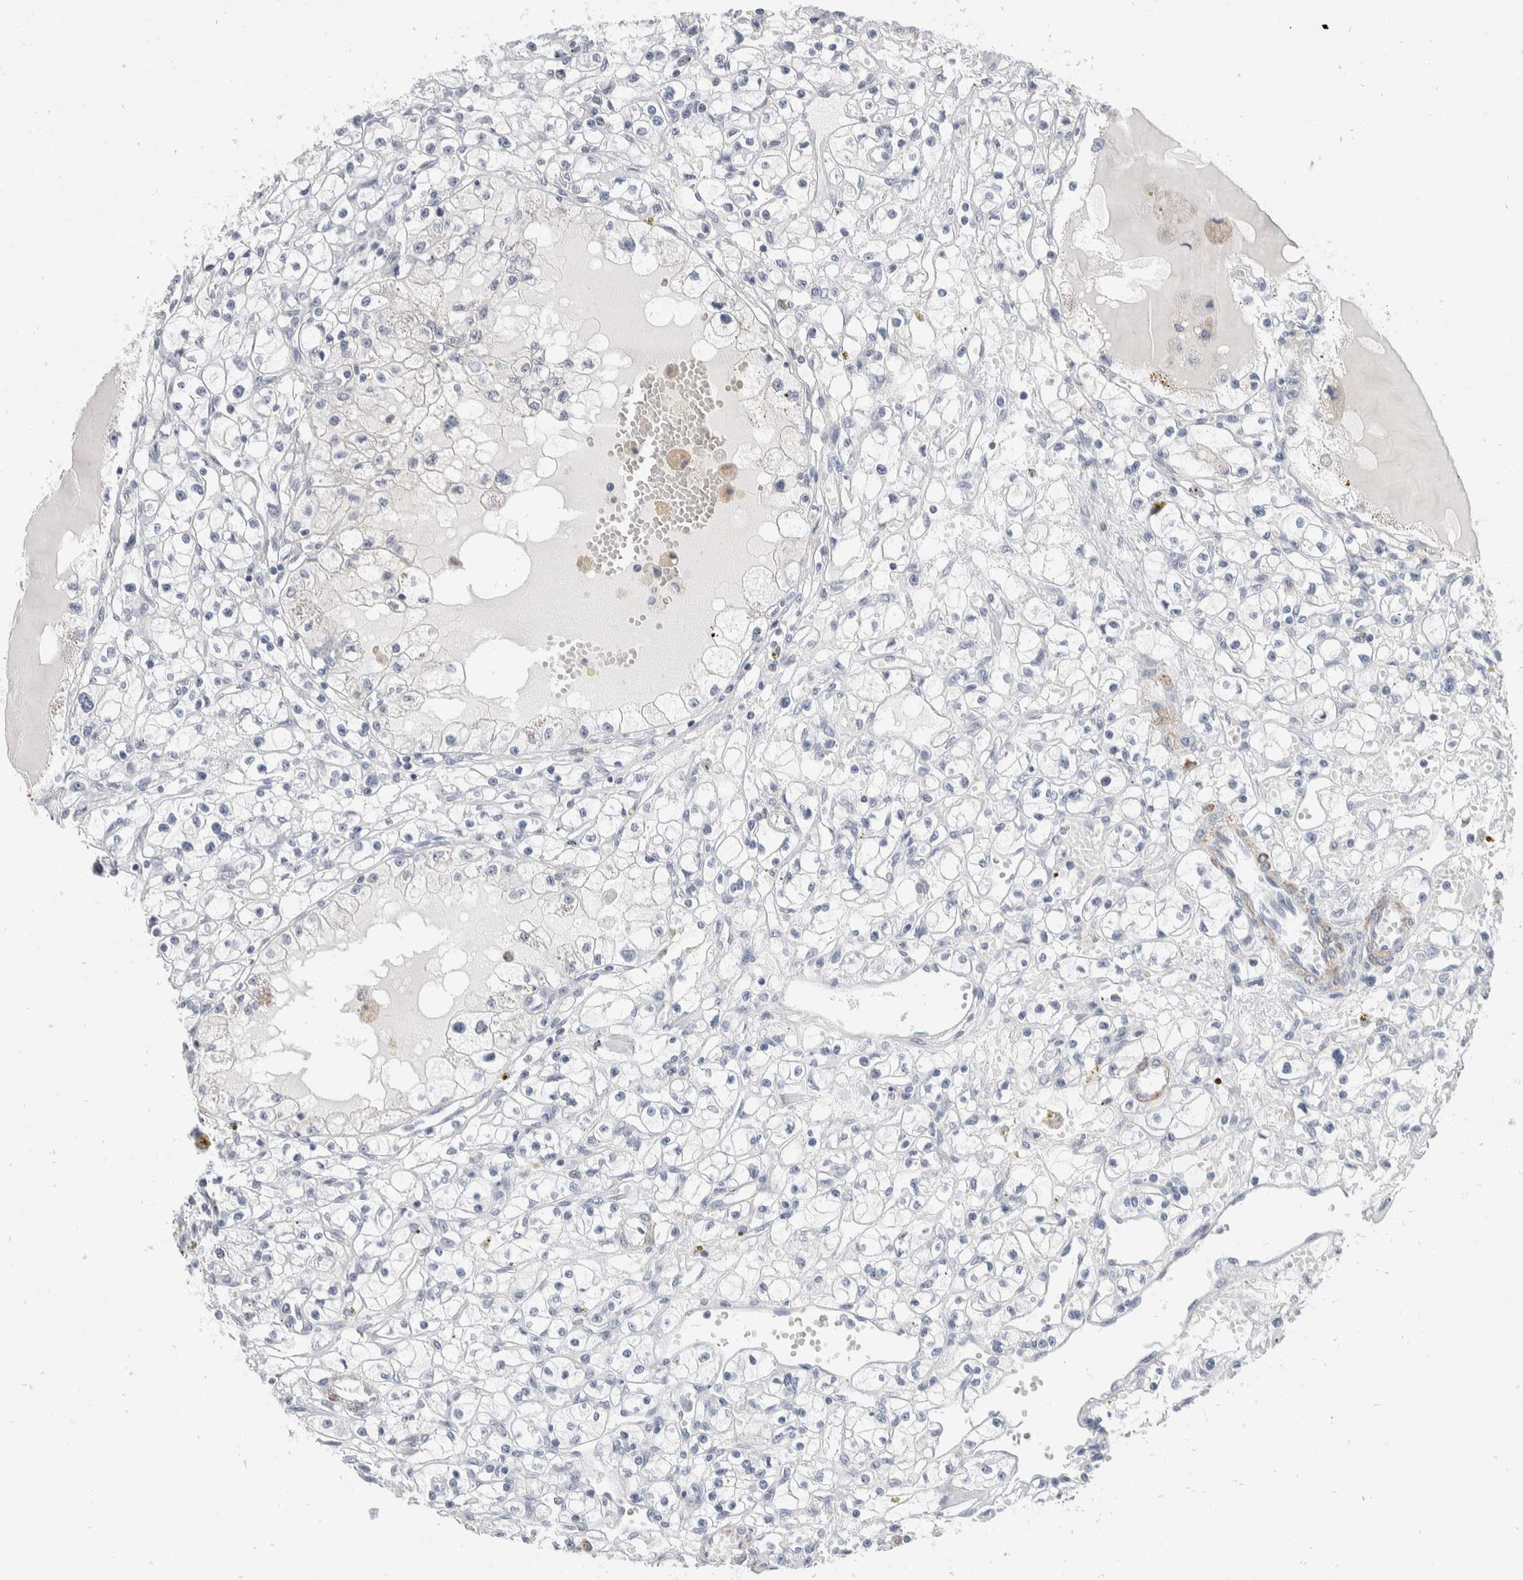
{"staining": {"intensity": "negative", "quantity": "none", "location": "none"}, "tissue": "renal cancer", "cell_type": "Tumor cells", "image_type": "cancer", "snomed": [{"axis": "morphology", "description": "Adenocarcinoma, NOS"}, {"axis": "topography", "description": "Kidney"}], "caption": "This histopathology image is of renal cancer stained with immunohistochemistry to label a protein in brown with the nuclei are counter-stained blue. There is no expression in tumor cells.", "gene": "CATSPERD", "patient": {"sex": "male", "age": 56}}